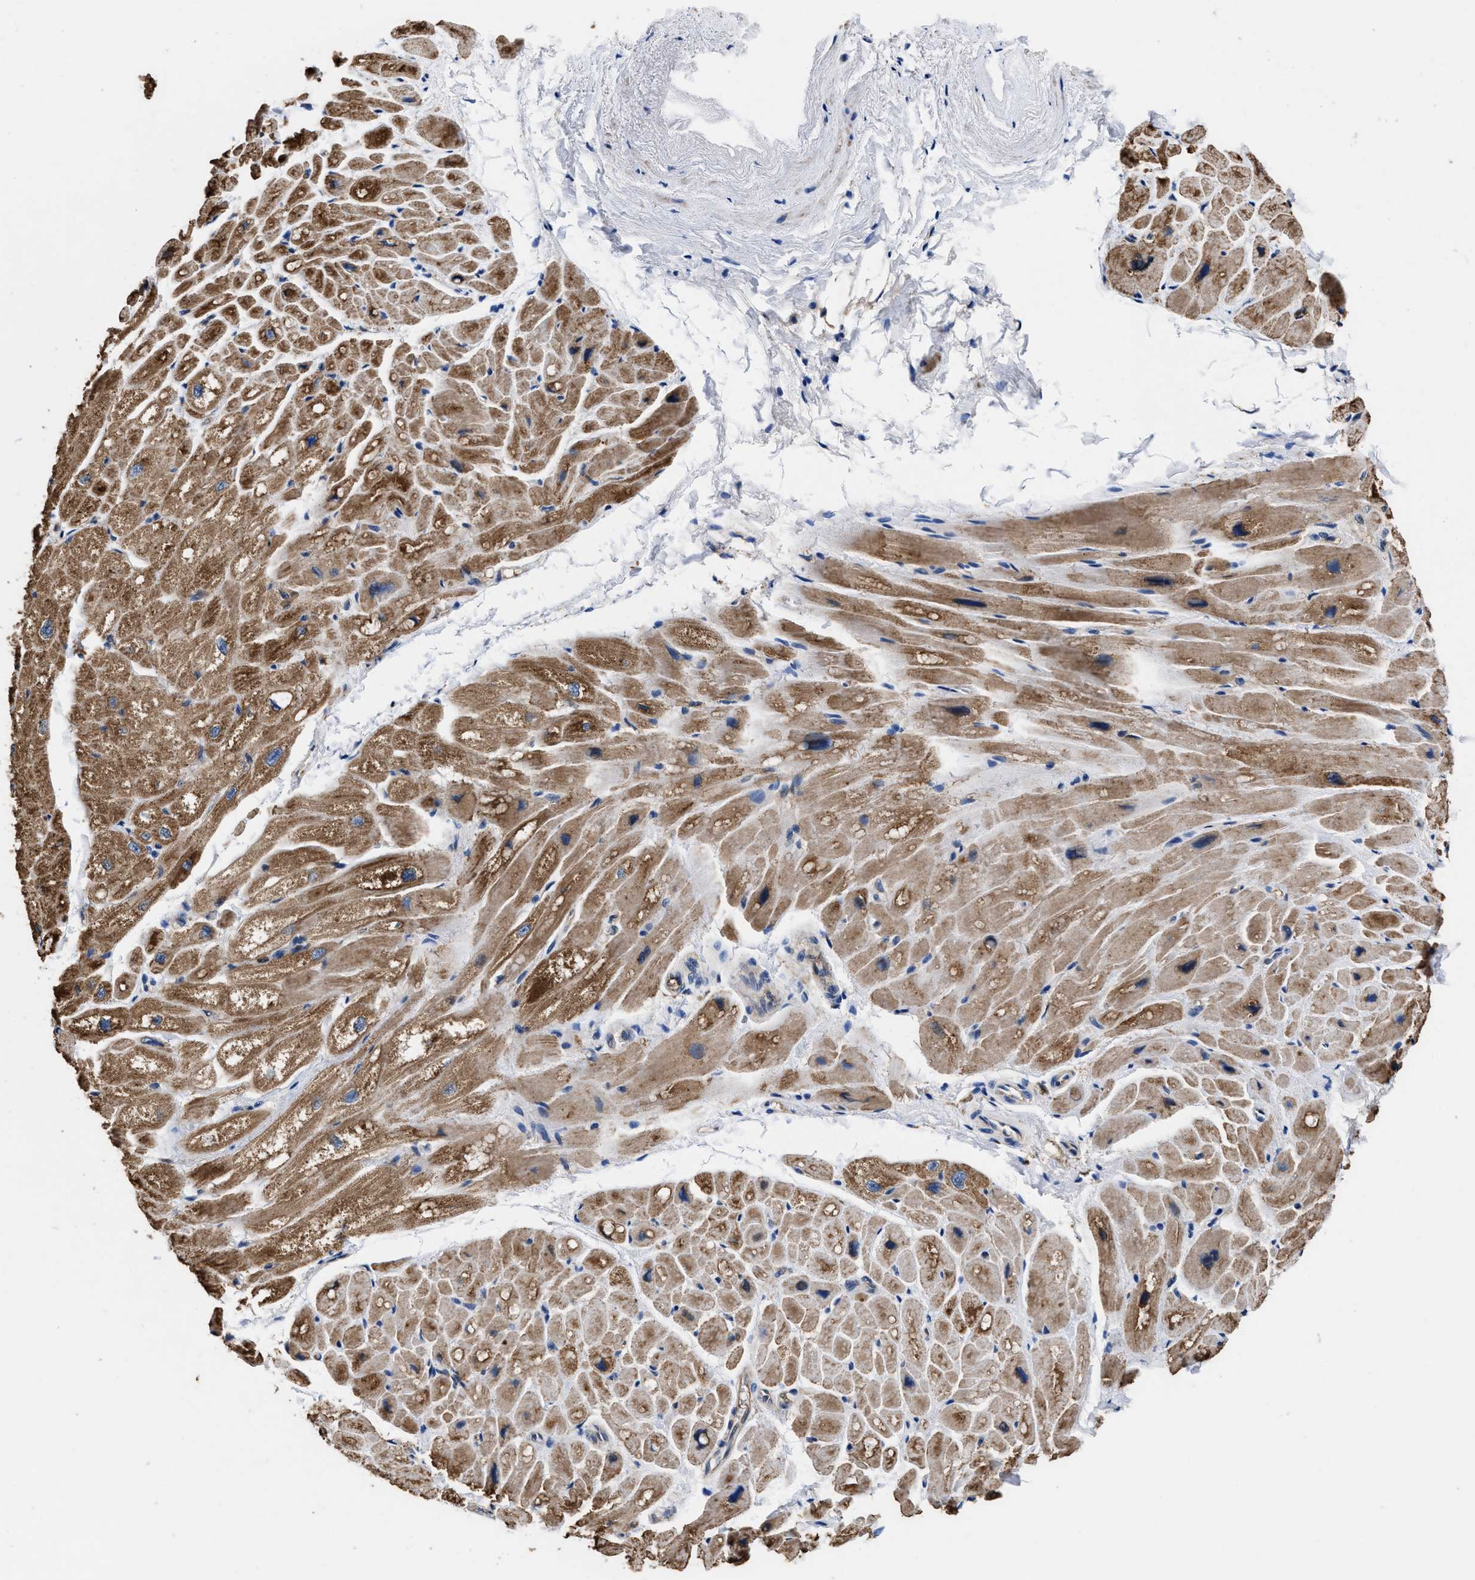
{"staining": {"intensity": "moderate", "quantity": ">75%", "location": "cytoplasmic/membranous"}, "tissue": "heart muscle", "cell_type": "Cardiomyocytes", "image_type": "normal", "snomed": [{"axis": "morphology", "description": "Normal tissue, NOS"}, {"axis": "topography", "description": "Heart"}], "caption": "This is a histology image of IHC staining of normal heart muscle, which shows moderate expression in the cytoplasmic/membranous of cardiomyocytes.", "gene": "ACLY", "patient": {"sex": "male", "age": 49}}